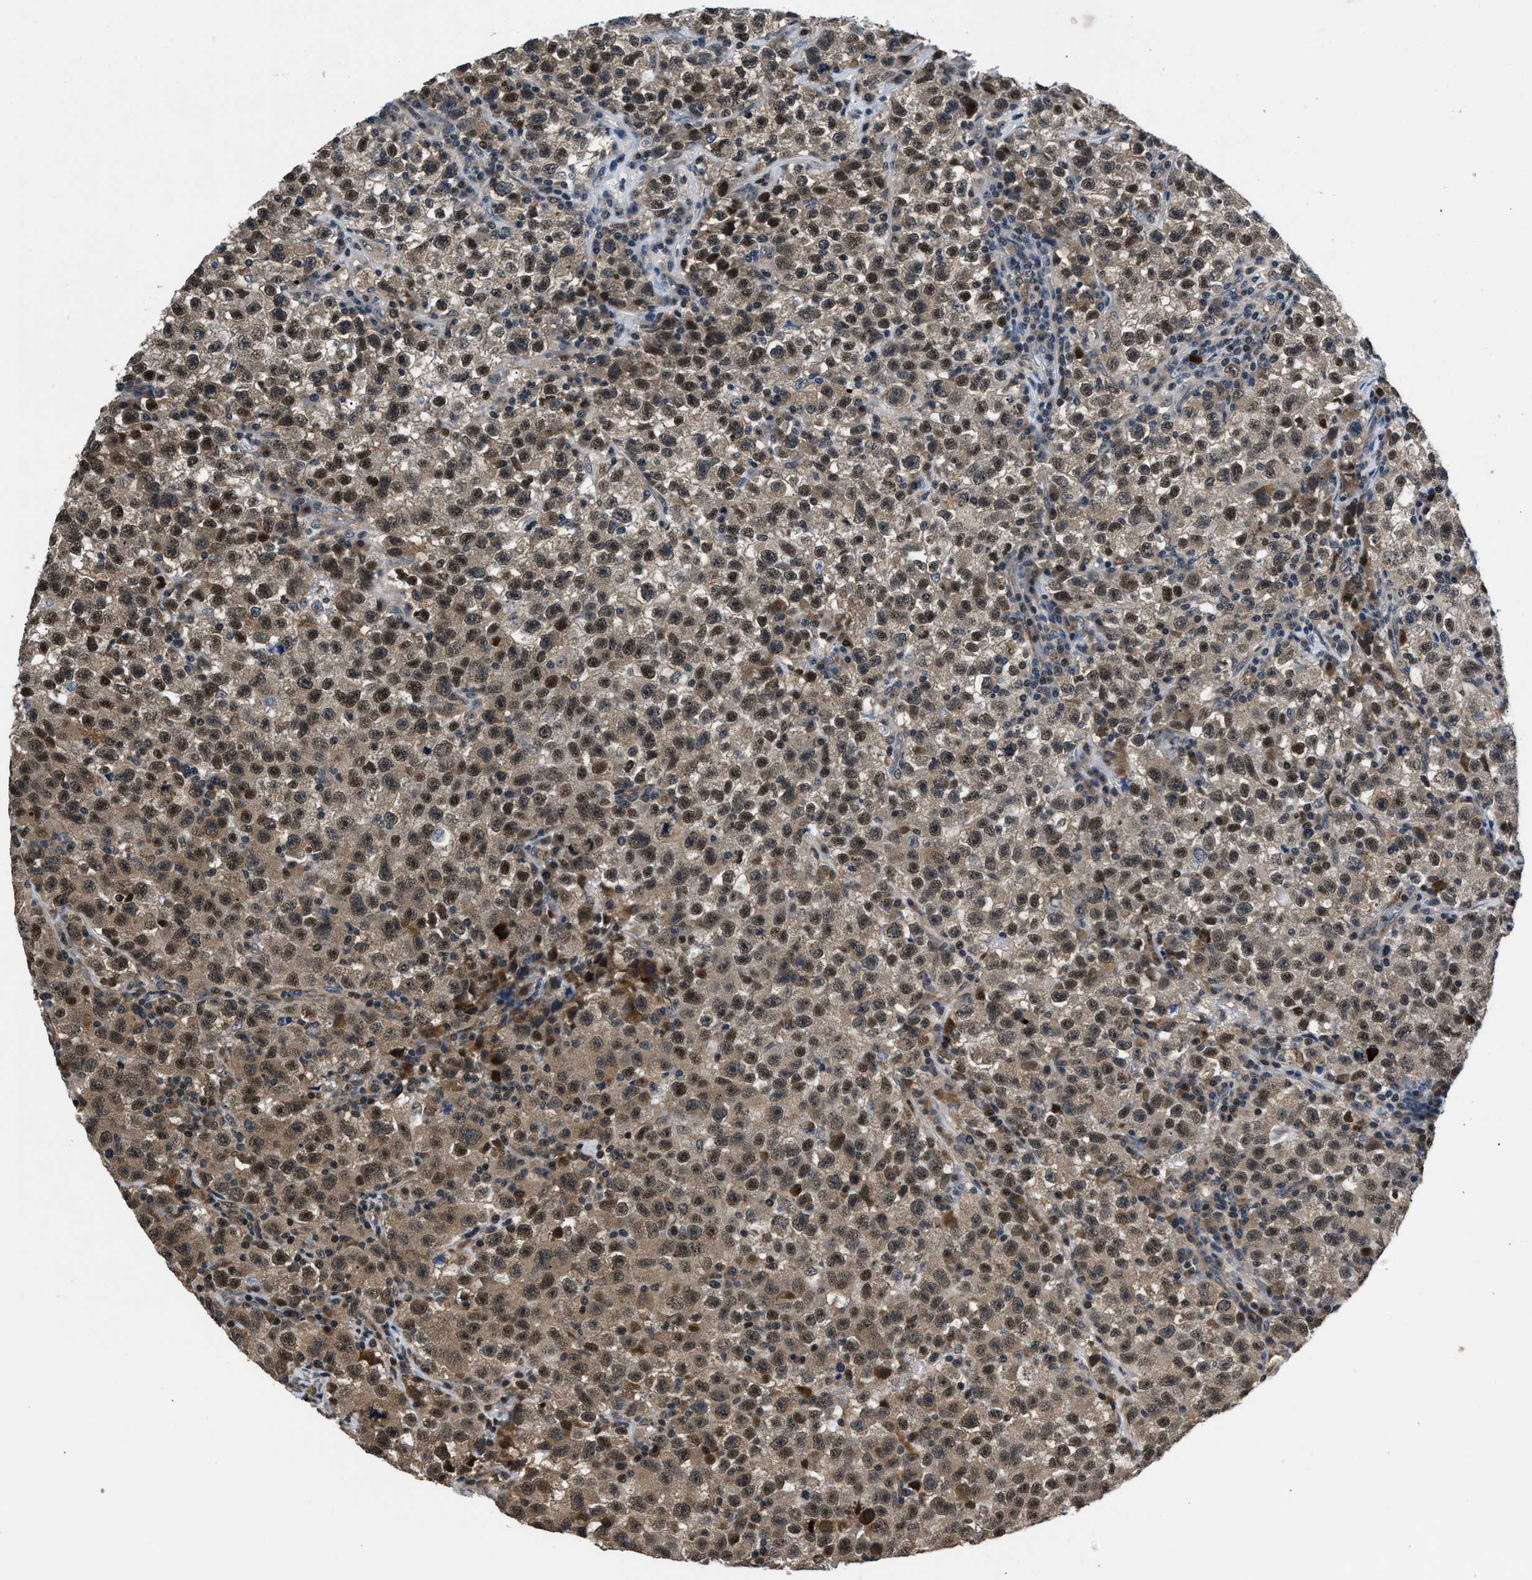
{"staining": {"intensity": "moderate", "quantity": ">75%", "location": "nuclear"}, "tissue": "testis cancer", "cell_type": "Tumor cells", "image_type": "cancer", "snomed": [{"axis": "morphology", "description": "Seminoma, NOS"}, {"axis": "topography", "description": "Testis"}], "caption": "Protein staining shows moderate nuclear staining in approximately >75% of tumor cells in testis cancer (seminoma).", "gene": "RBM33", "patient": {"sex": "male", "age": 22}}